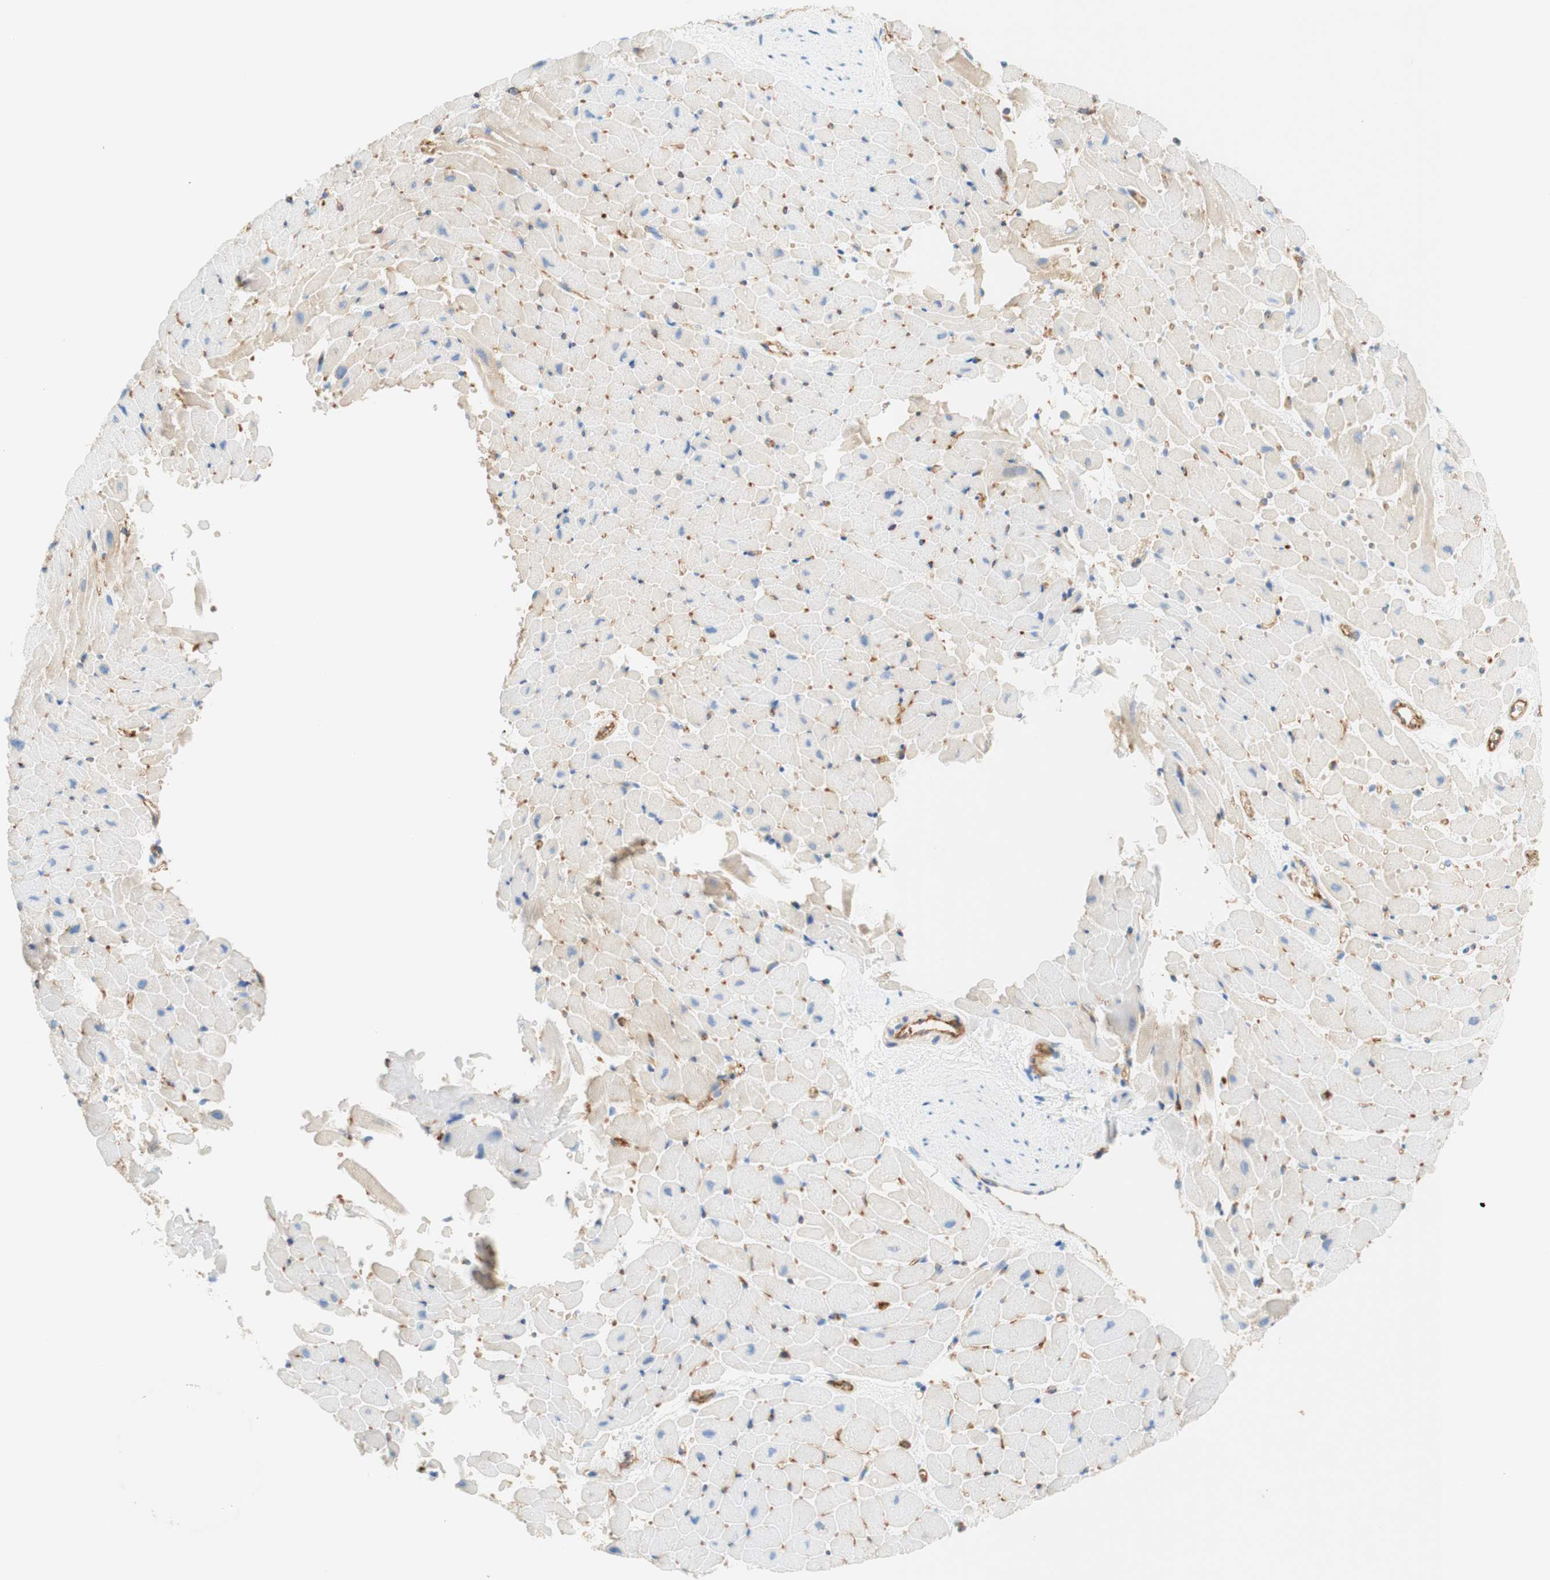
{"staining": {"intensity": "weak", "quantity": "<25%", "location": "cytoplasmic/membranous"}, "tissue": "heart muscle", "cell_type": "Cardiomyocytes", "image_type": "normal", "snomed": [{"axis": "morphology", "description": "Normal tissue, NOS"}, {"axis": "topography", "description": "Heart"}], "caption": "Immunohistochemical staining of unremarkable heart muscle reveals no significant expression in cardiomyocytes. (Immunohistochemistry, brightfield microscopy, high magnification).", "gene": "STOM", "patient": {"sex": "male", "age": 45}}